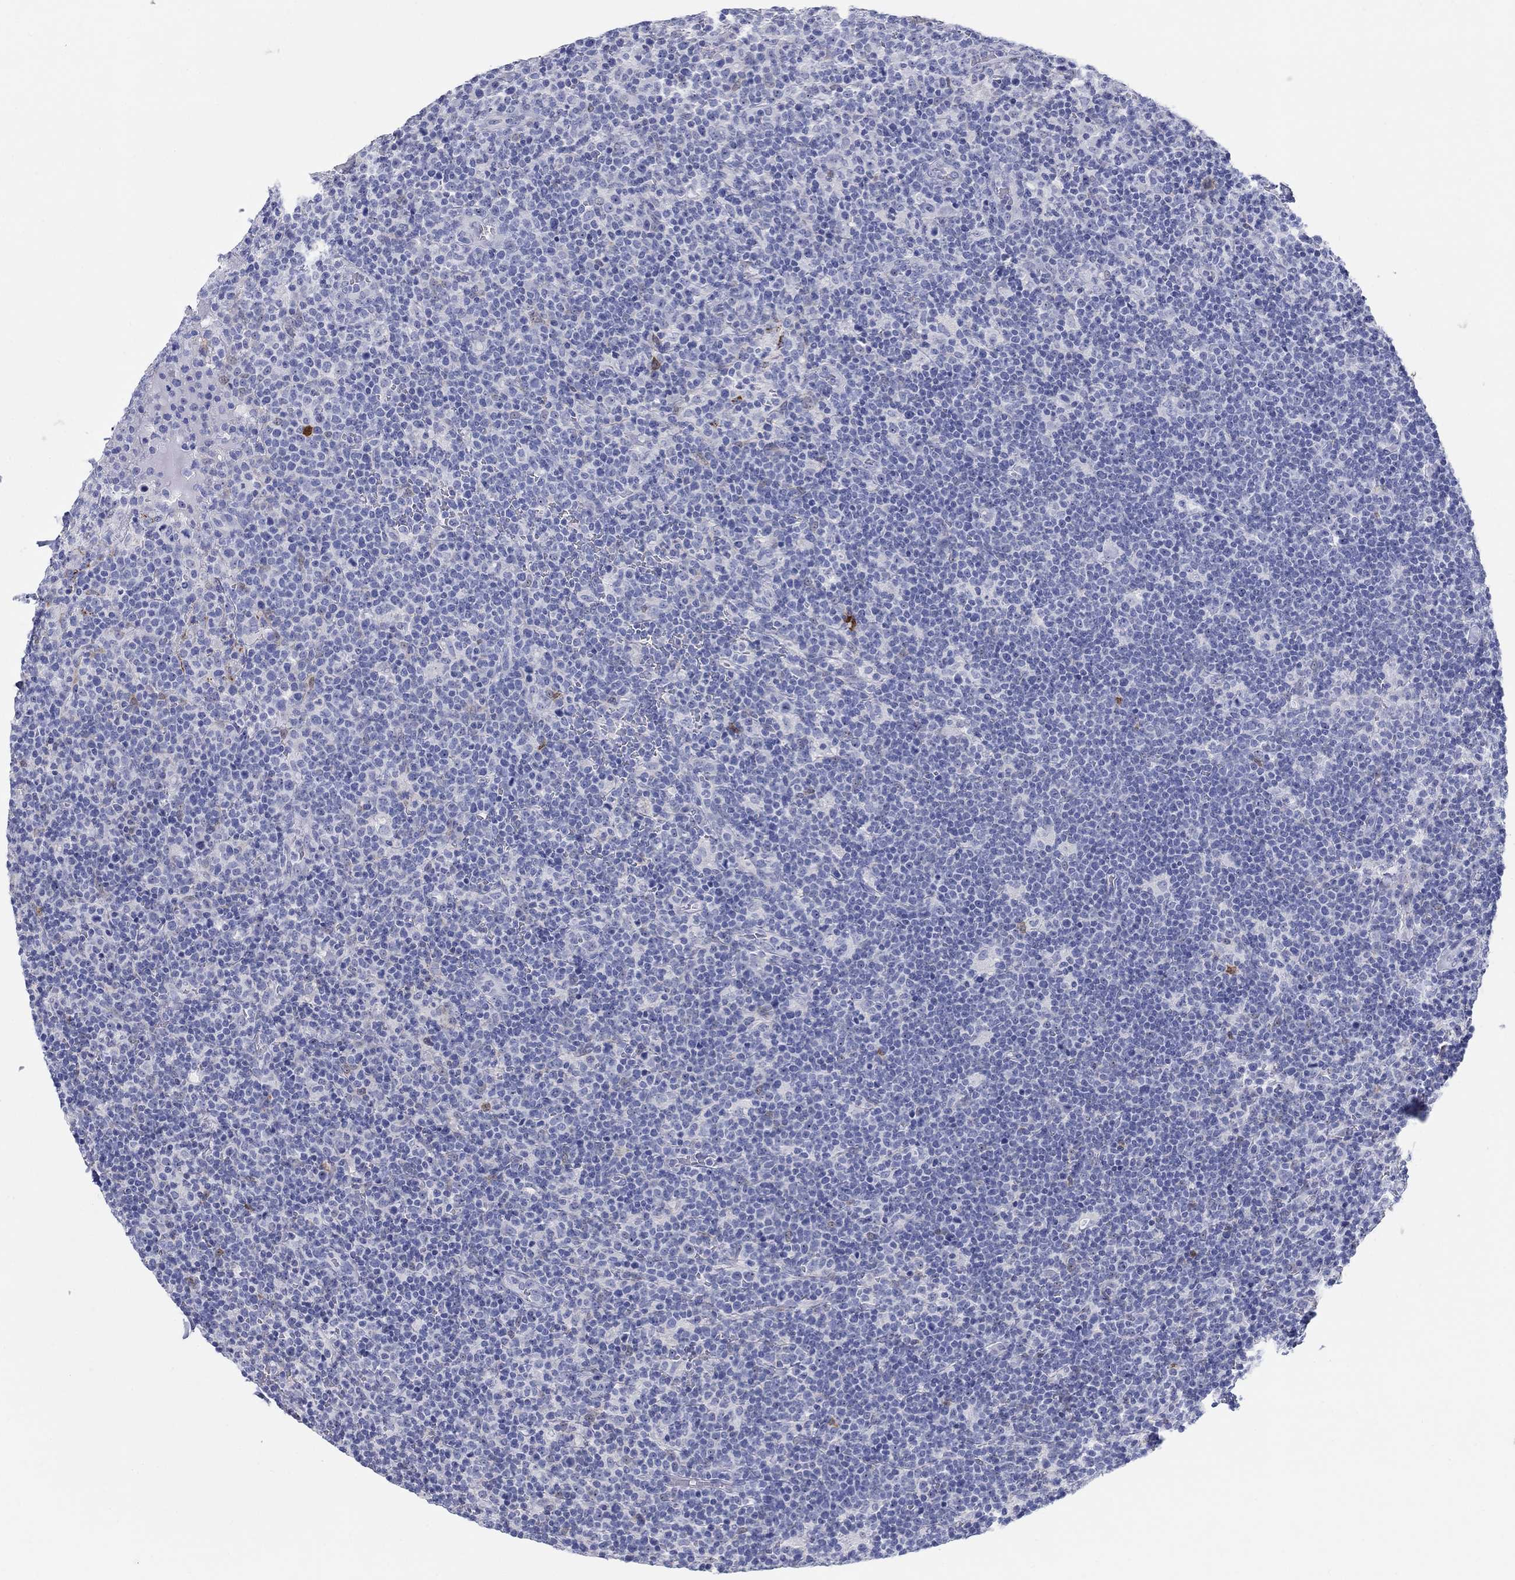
{"staining": {"intensity": "negative", "quantity": "none", "location": "none"}, "tissue": "lymphoma", "cell_type": "Tumor cells", "image_type": "cancer", "snomed": [{"axis": "morphology", "description": "Malignant lymphoma, non-Hodgkin's type, High grade"}, {"axis": "topography", "description": "Lymph node"}], "caption": "The immunohistochemistry micrograph has no significant positivity in tumor cells of lymphoma tissue.", "gene": "AKR1C2", "patient": {"sex": "male", "age": 61}}